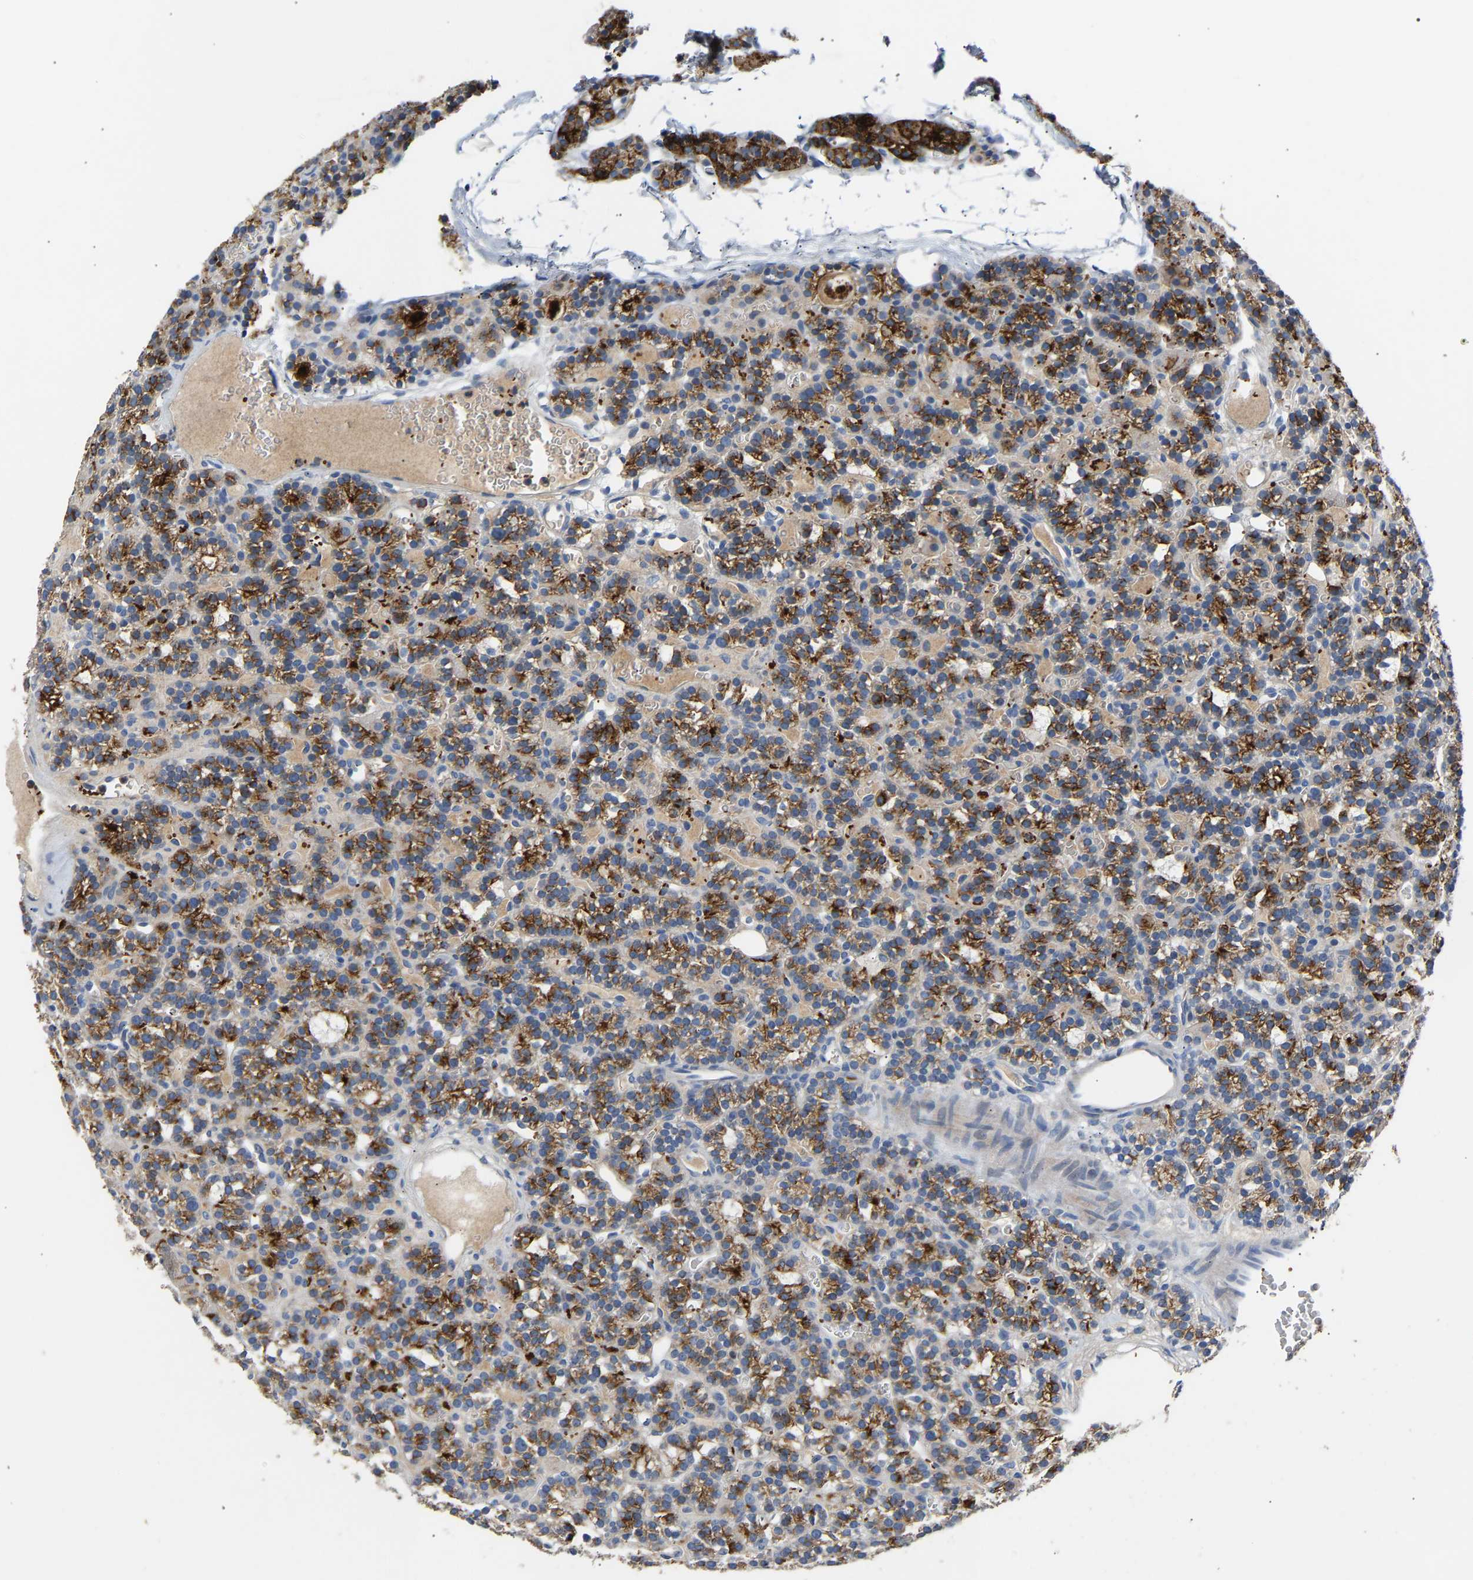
{"staining": {"intensity": "moderate", "quantity": ">75%", "location": "cytoplasmic/membranous"}, "tissue": "parathyroid gland", "cell_type": "Glandular cells", "image_type": "normal", "snomed": [{"axis": "morphology", "description": "Normal tissue, NOS"}, {"axis": "morphology", "description": "Adenoma, NOS"}, {"axis": "topography", "description": "Parathyroid gland"}], "caption": "Immunohistochemical staining of unremarkable parathyroid gland demonstrates >75% levels of moderate cytoplasmic/membranous protein expression in about >75% of glandular cells. The staining was performed using DAB (3,3'-diaminobenzidine), with brown indicating positive protein expression. Nuclei are stained blue with hematoxylin.", "gene": "CCDC171", "patient": {"sex": "female", "age": 58}}